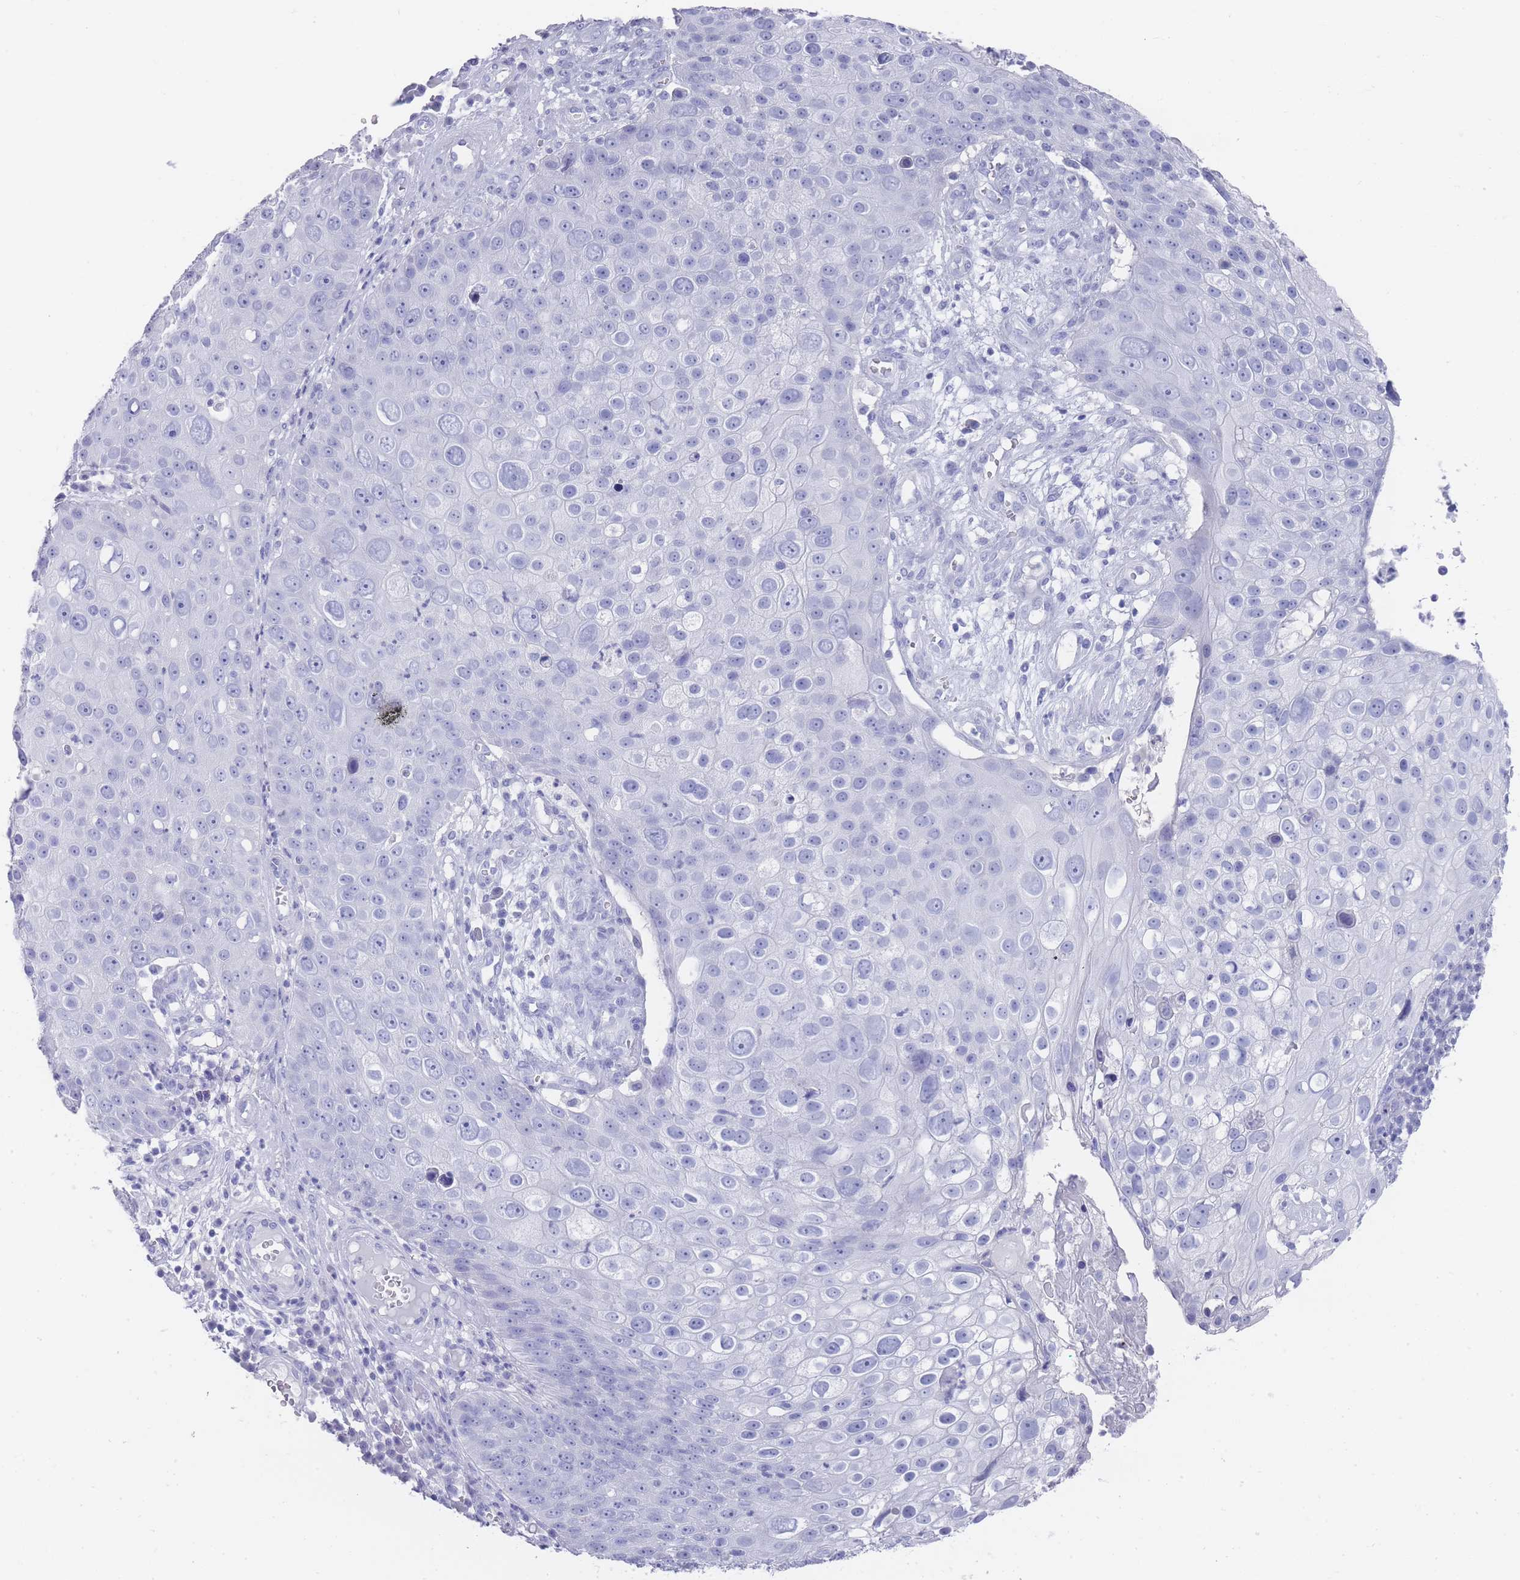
{"staining": {"intensity": "negative", "quantity": "none", "location": "none"}, "tissue": "skin cancer", "cell_type": "Tumor cells", "image_type": "cancer", "snomed": [{"axis": "morphology", "description": "Squamous cell carcinoma, NOS"}, {"axis": "topography", "description": "Skin"}], "caption": "Human skin cancer (squamous cell carcinoma) stained for a protein using immunohistochemistry (IHC) displays no staining in tumor cells.", "gene": "RAB2B", "patient": {"sex": "male", "age": 71}}